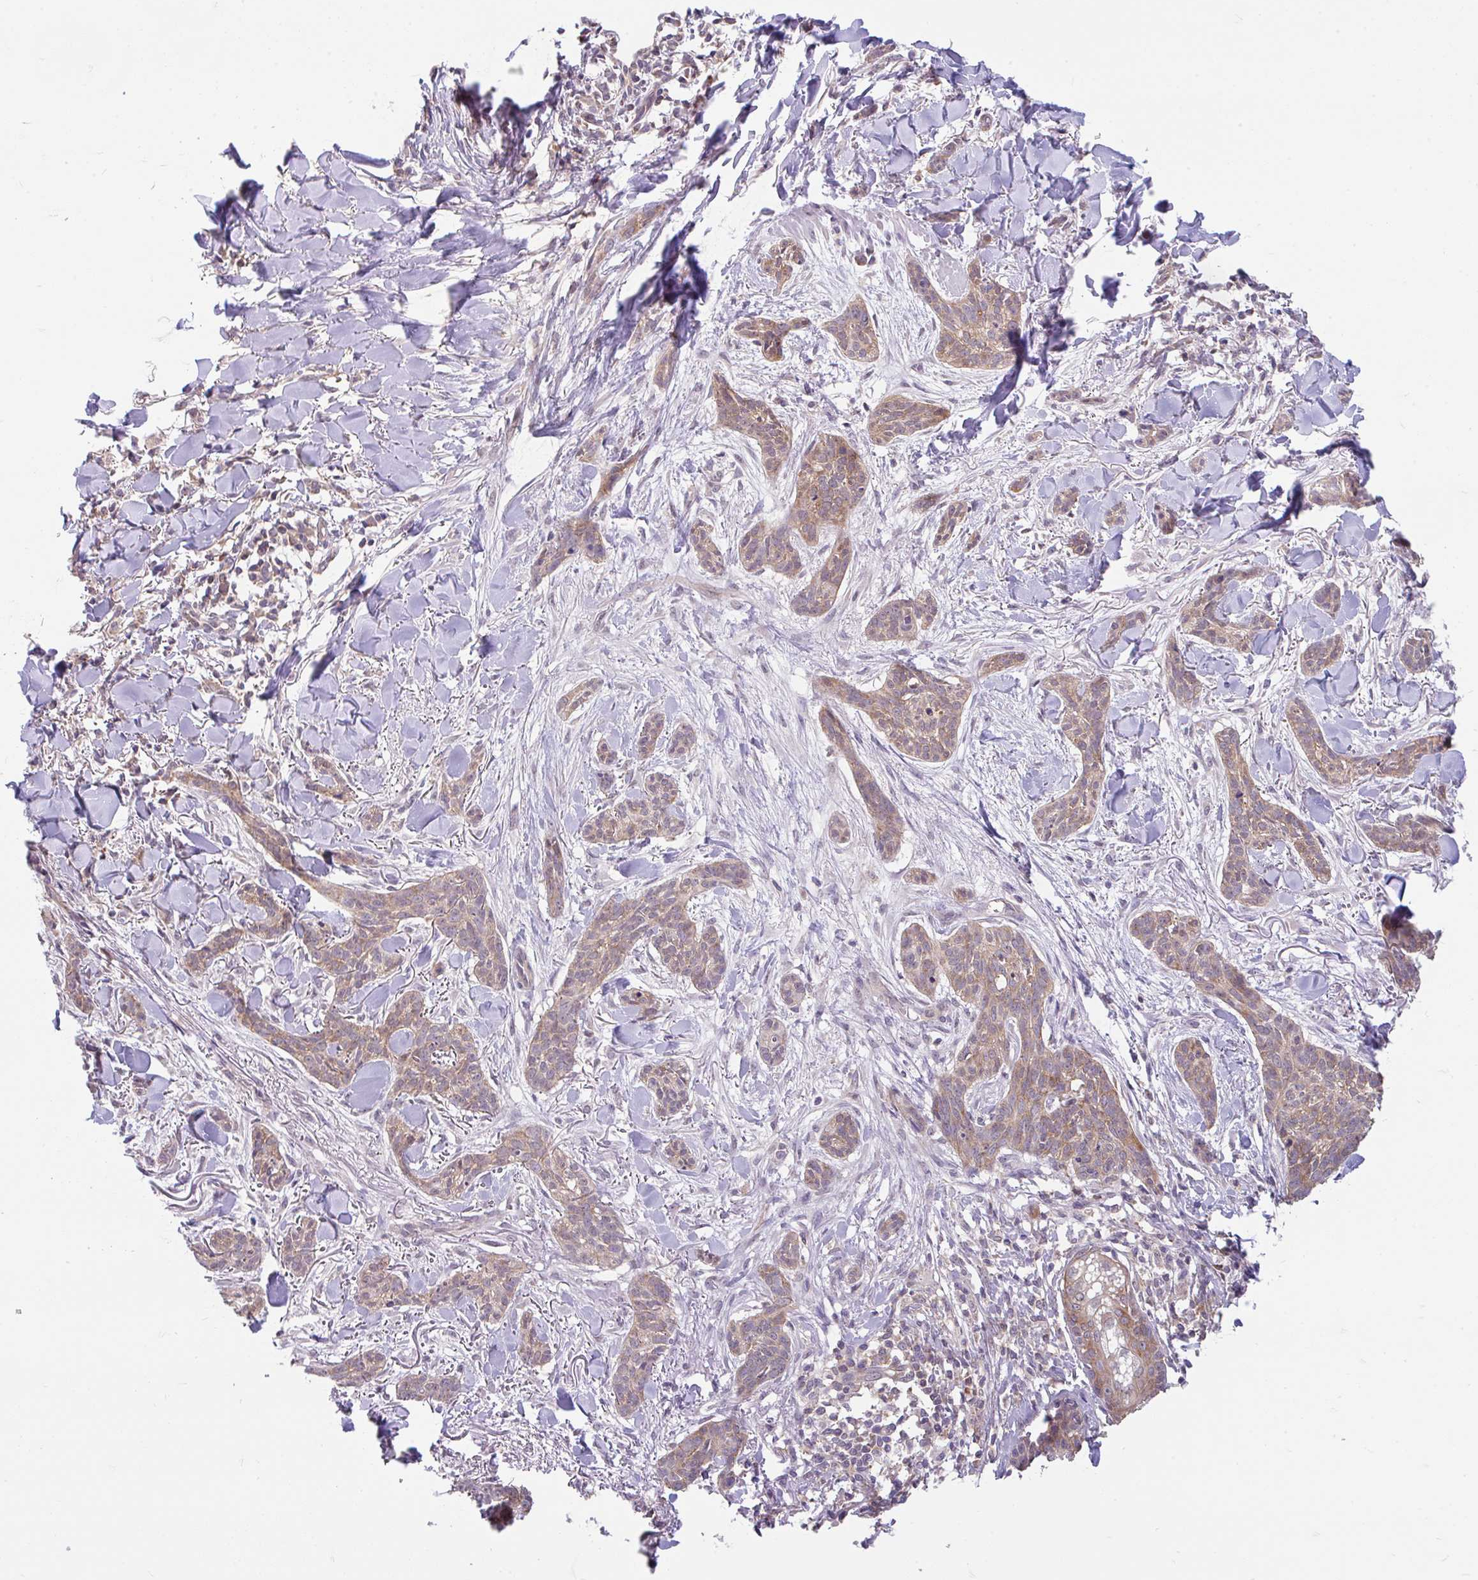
{"staining": {"intensity": "moderate", "quantity": "25%-75%", "location": "cytoplasmic/membranous"}, "tissue": "skin cancer", "cell_type": "Tumor cells", "image_type": "cancer", "snomed": [{"axis": "morphology", "description": "Basal cell carcinoma"}, {"axis": "topography", "description": "Skin"}], "caption": "Moderate cytoplasmic/membranous staining for a protein is present in about 25%-75% of tumor cells of basal cell carcinoma (skin) using immunohistochemistry (IHC).", "gene": "RALBP1", "patient": {"sex": "male", "age": 52}}